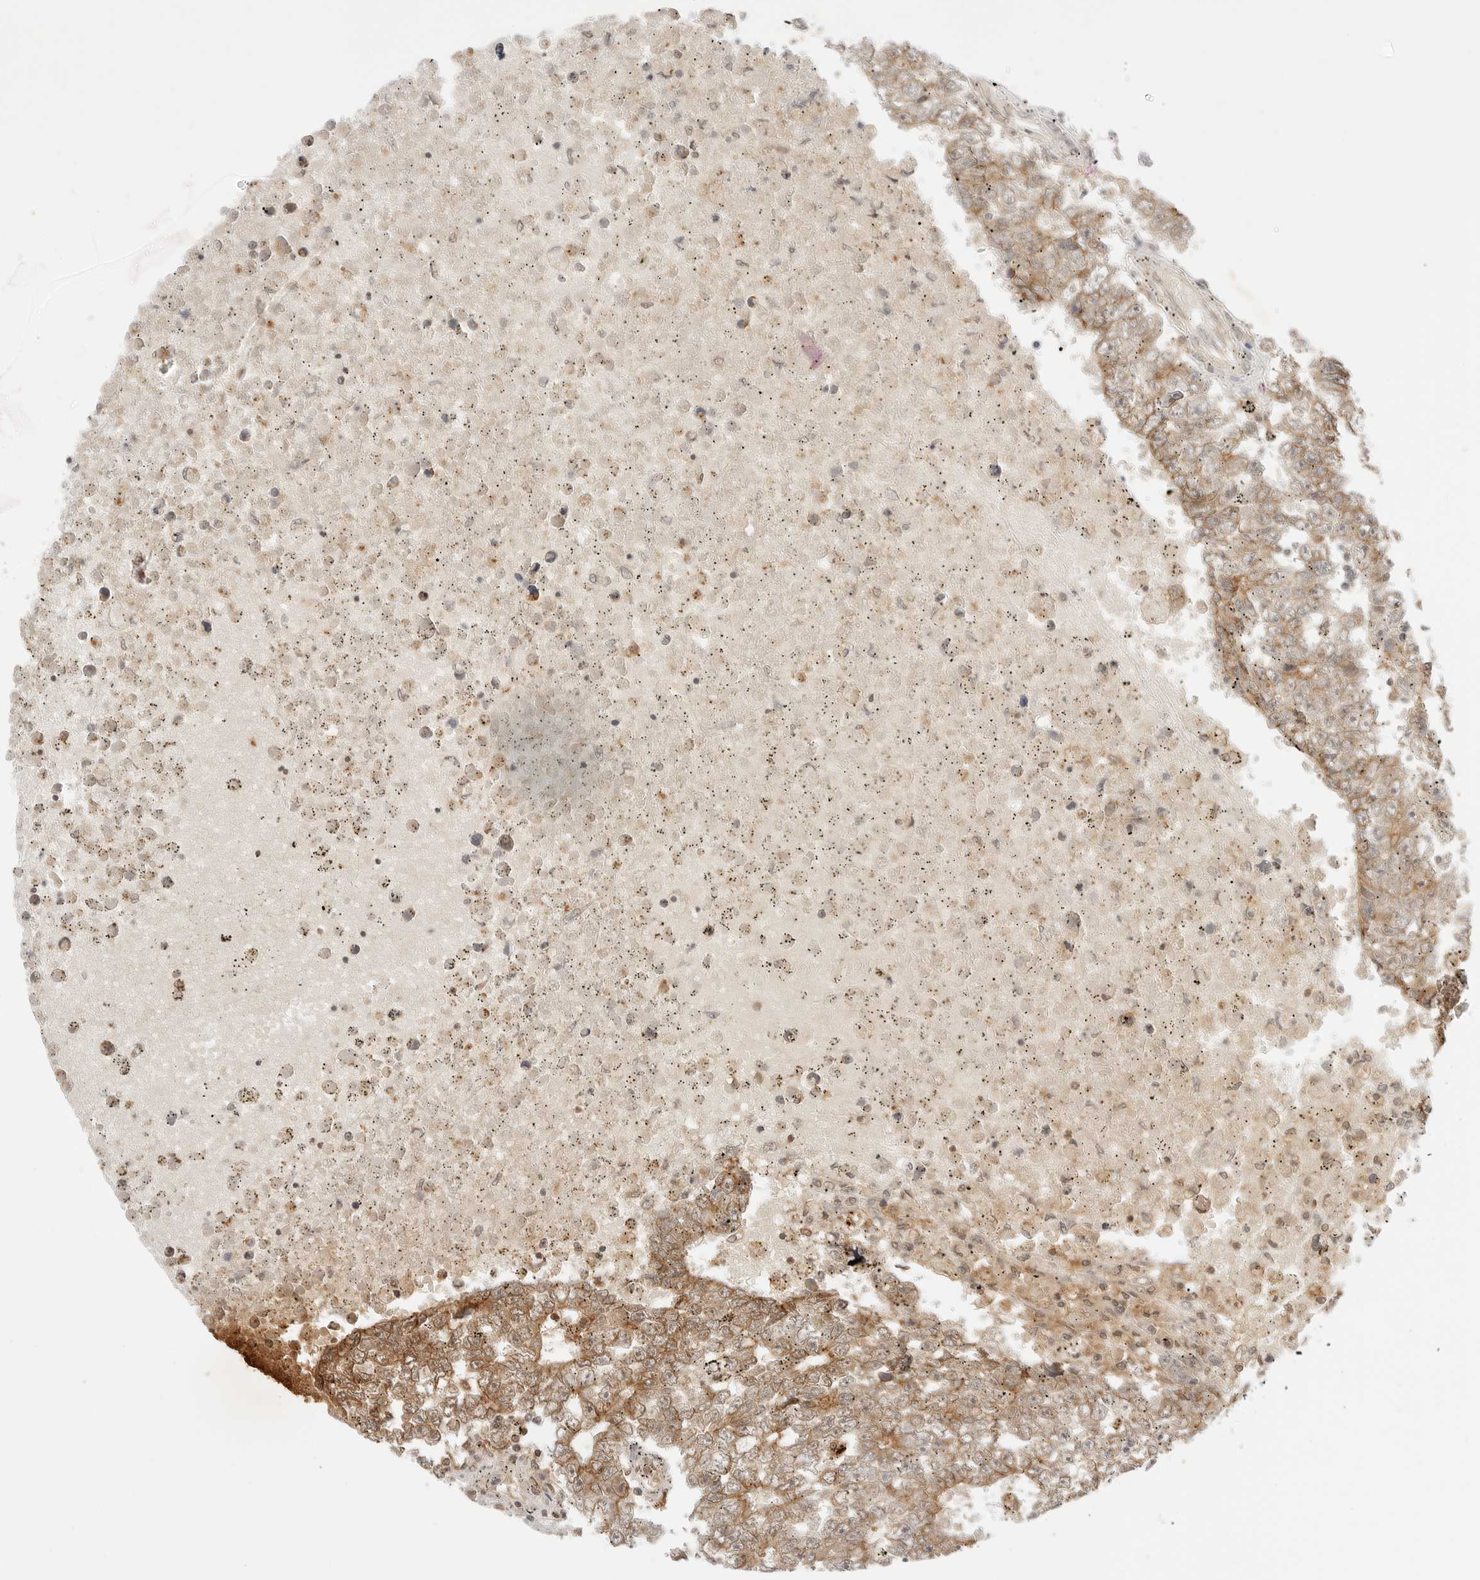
{"staining": {"intensity": "moderate", "quantity": ">75%", "location": "cytoplasmic/membranous"}, "tissue": "testis cancer", "cell_type": "Tumor cells", "image_type": "cancer", "snomed": [{"axis": "morphology", "description": "Carcinoma, Embryonal, NOS"}, {"axis": "topography", "description": "Testis"}], "caption": "Immunohistochemical staining of human testis embryonal carcinoma reveals moderate cytoplasmic/membranous protein staining in about >75% of tumor cells.", "gene": "EPHA1", "patient": {"sex": "male", "age": 25}}